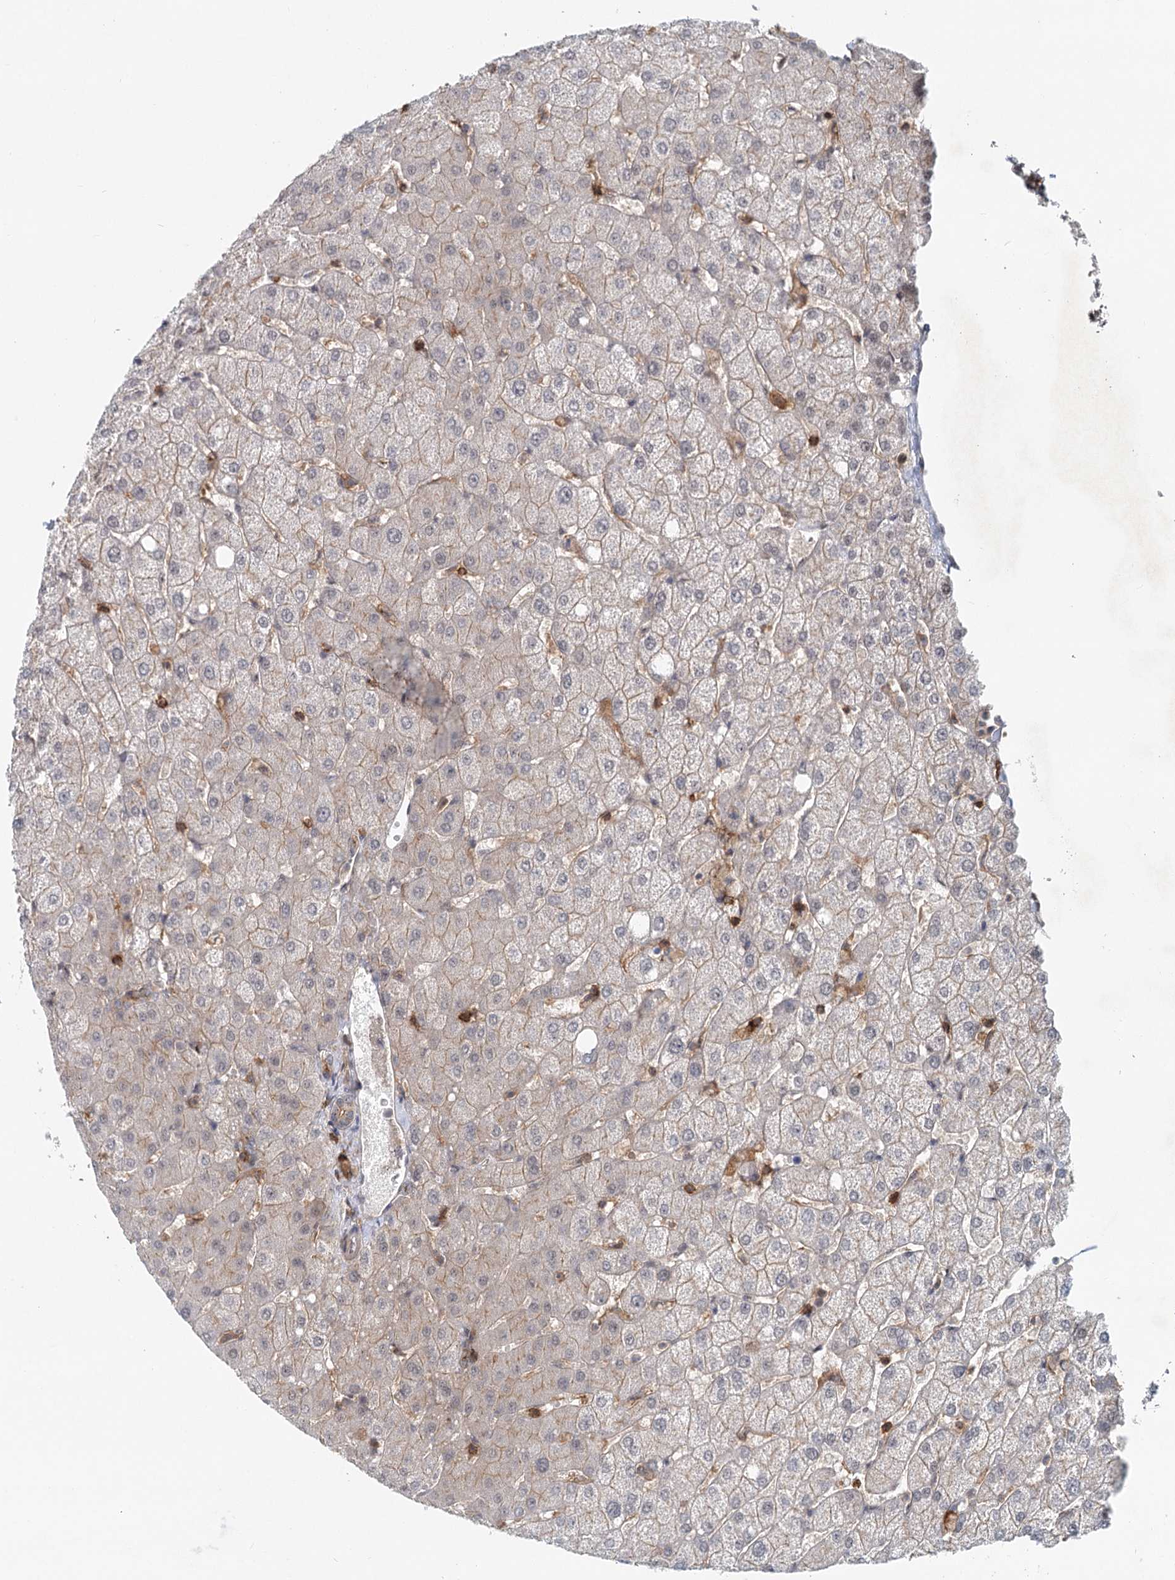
{"staining": {"intensity": "weak", "quantity": "<25%", "location": "cytoplasmic/membranous"}, "tissue": "liver", "cell_type": "Cholangiocytes", "image_type": "normal", "snomed": [{"axis": "morphology", "description": "Normal tissue, NOS"}, {"axis": "topography", "description": "Liver"}], "caption": "Immunohistochemistry (IHC) of benign liver exhibits no staining in cholangiocytes.", "gene": "CDC42SE2", "patient": {"sex": "female", "age": 54}}